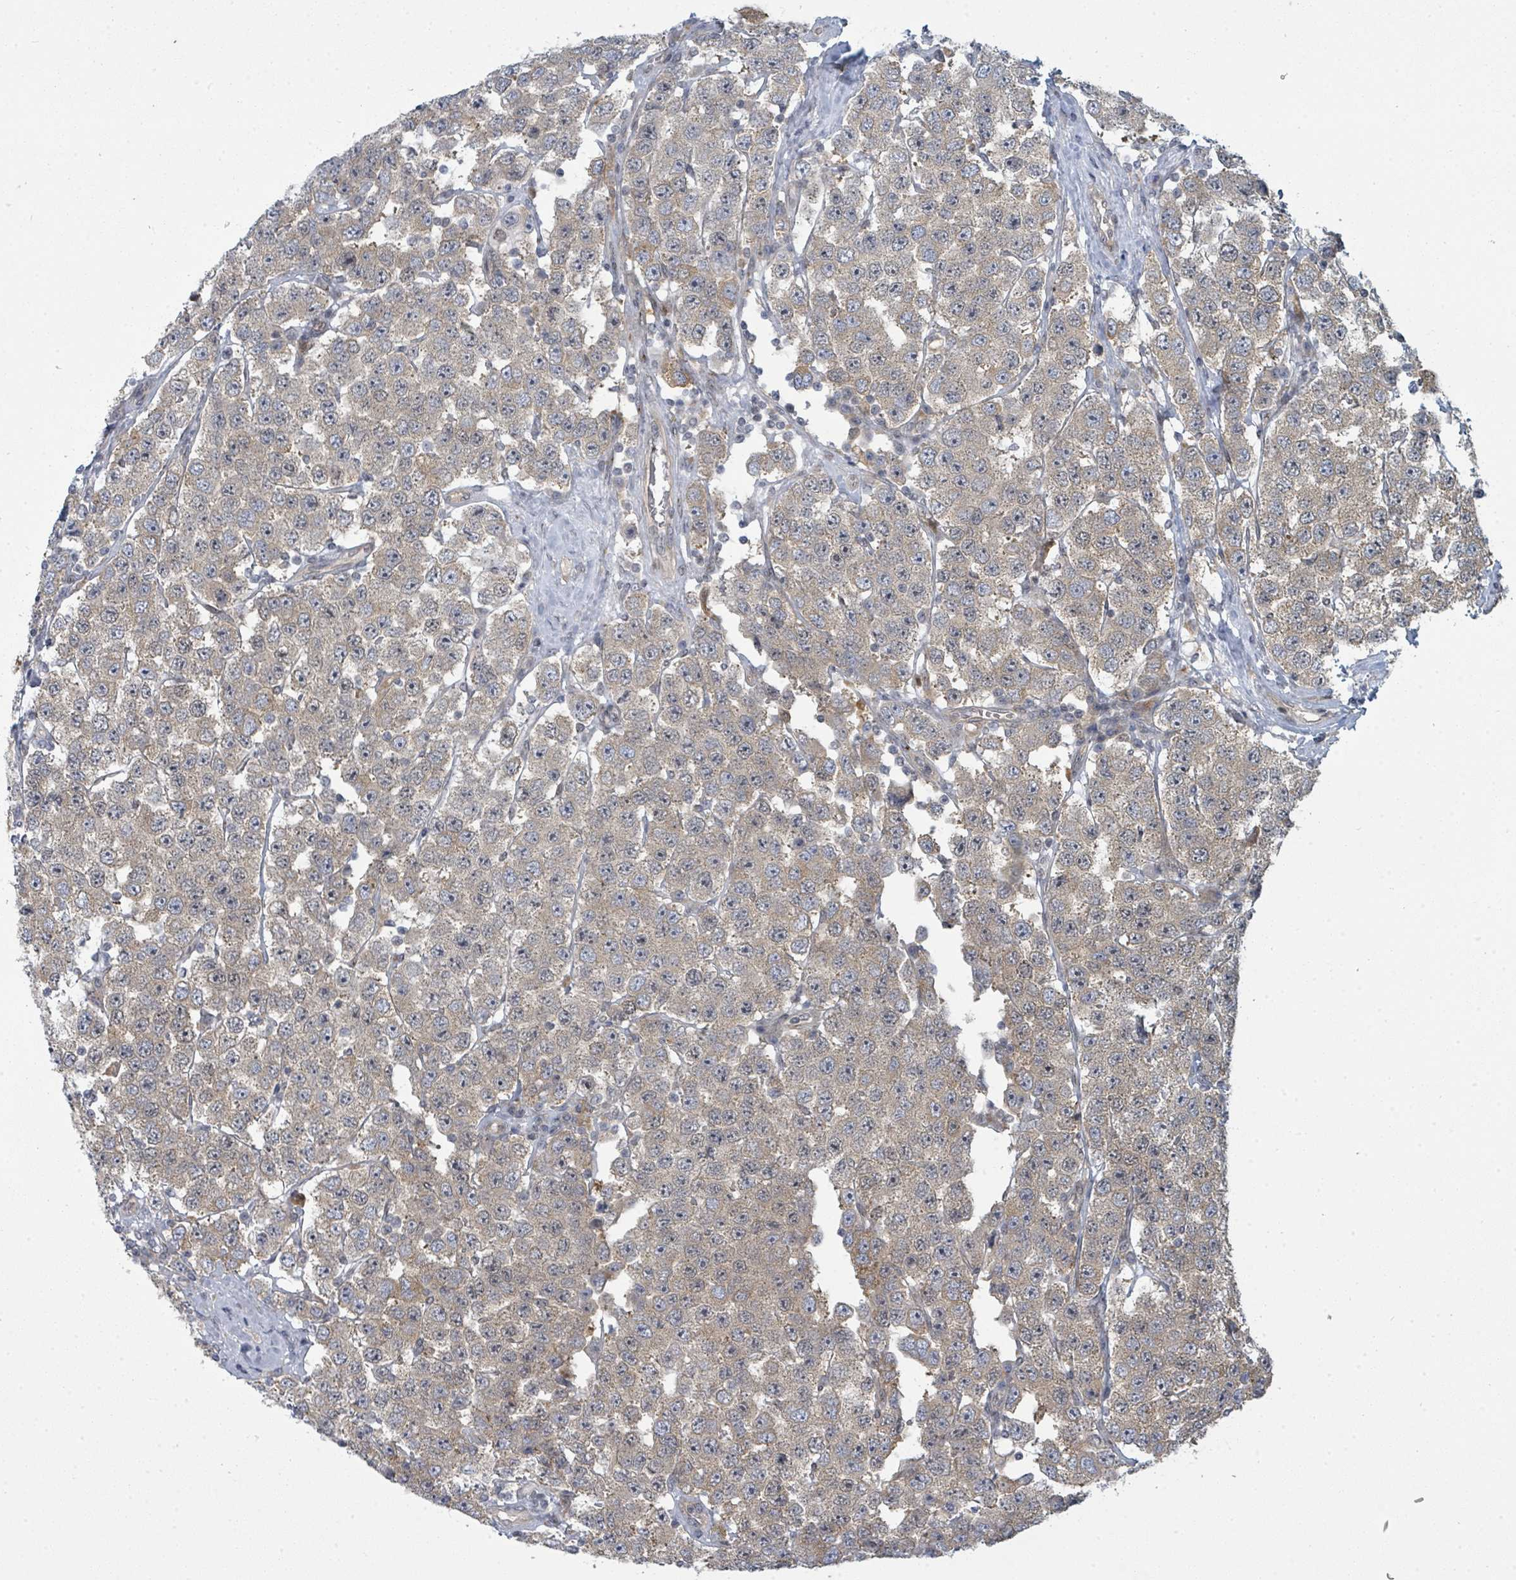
{"staining": {"intensity": "weak", "quantity": "<25%", "location": "cytoplasmic/membranous"}, "tissue": "testis cancer", "cell_type": "Tumor cells", "image_type": "cancer", "snomed": [{"axis": "morphology", "description": "Seminoma, NOS"}, {"axis": "topography", "description": "Testis"}], "caption": "Tumor cells are negative for brown protein staining in testis cancer. (DAB (3,3'-diaminobenzidine) IHC, high magnification).", "gene": "PSMG2", "patient": {"sex": "male", "age": 28}}